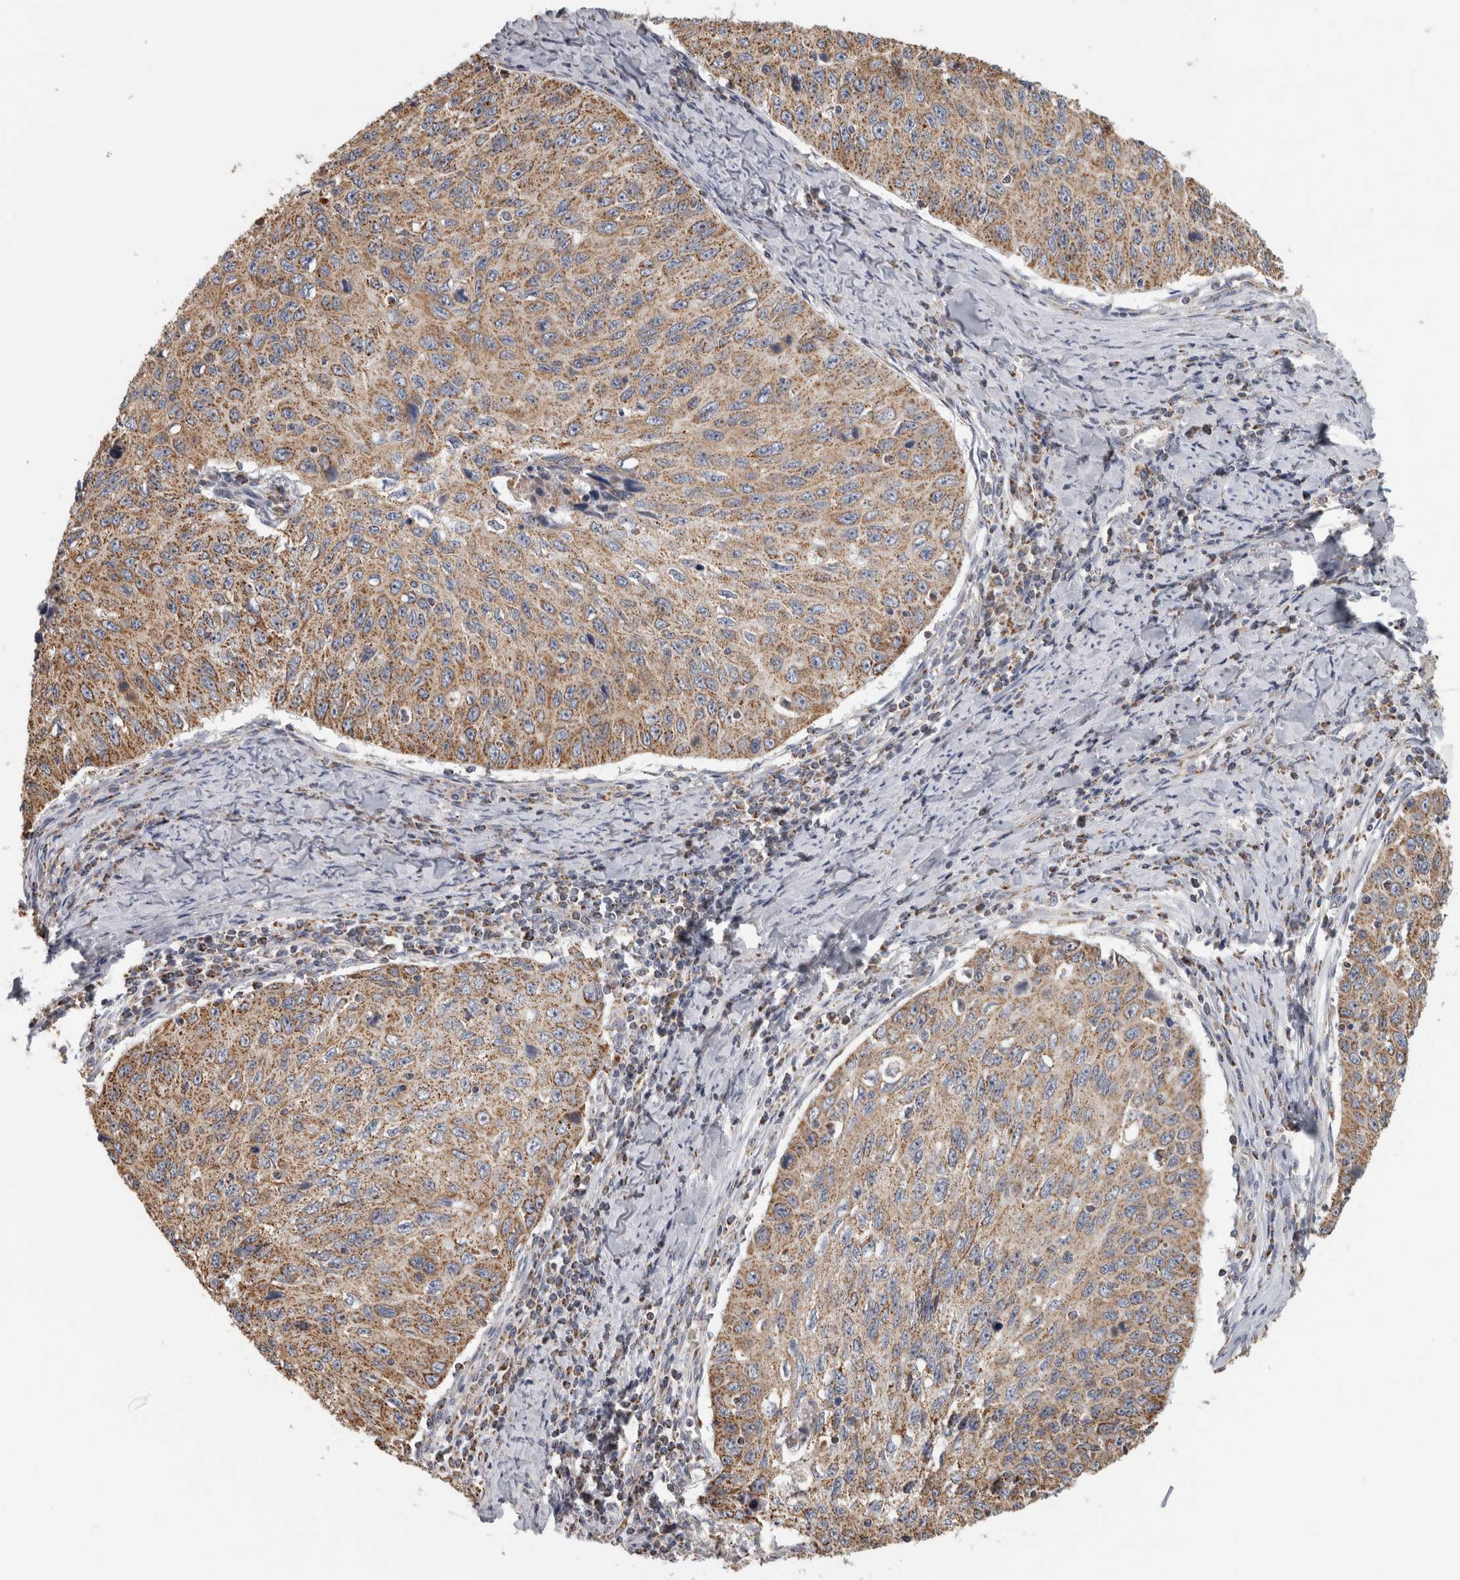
{"staining": {"intensity": "moderate", "quantity": ">75%", "location": "cytoplasmic/membranous"}, "tissue": "cervical cancer", "cell_type": "Tumor cells", "image_type": "cancer", "snomed": [{"axis": "morphology", "description": "Squamous cell carcinoma, NOS"}, {"axis": "topography", "description": "Cervix"}], "caption": "Approximately >75% of tumor cells in human cervical cancer display moderate cytoplasmic/membranous protein positivity as visualized by brown immunohistochemical staining.", "gene": "ST8SIA1", "patient": {"sex": "female", "age": 53}}